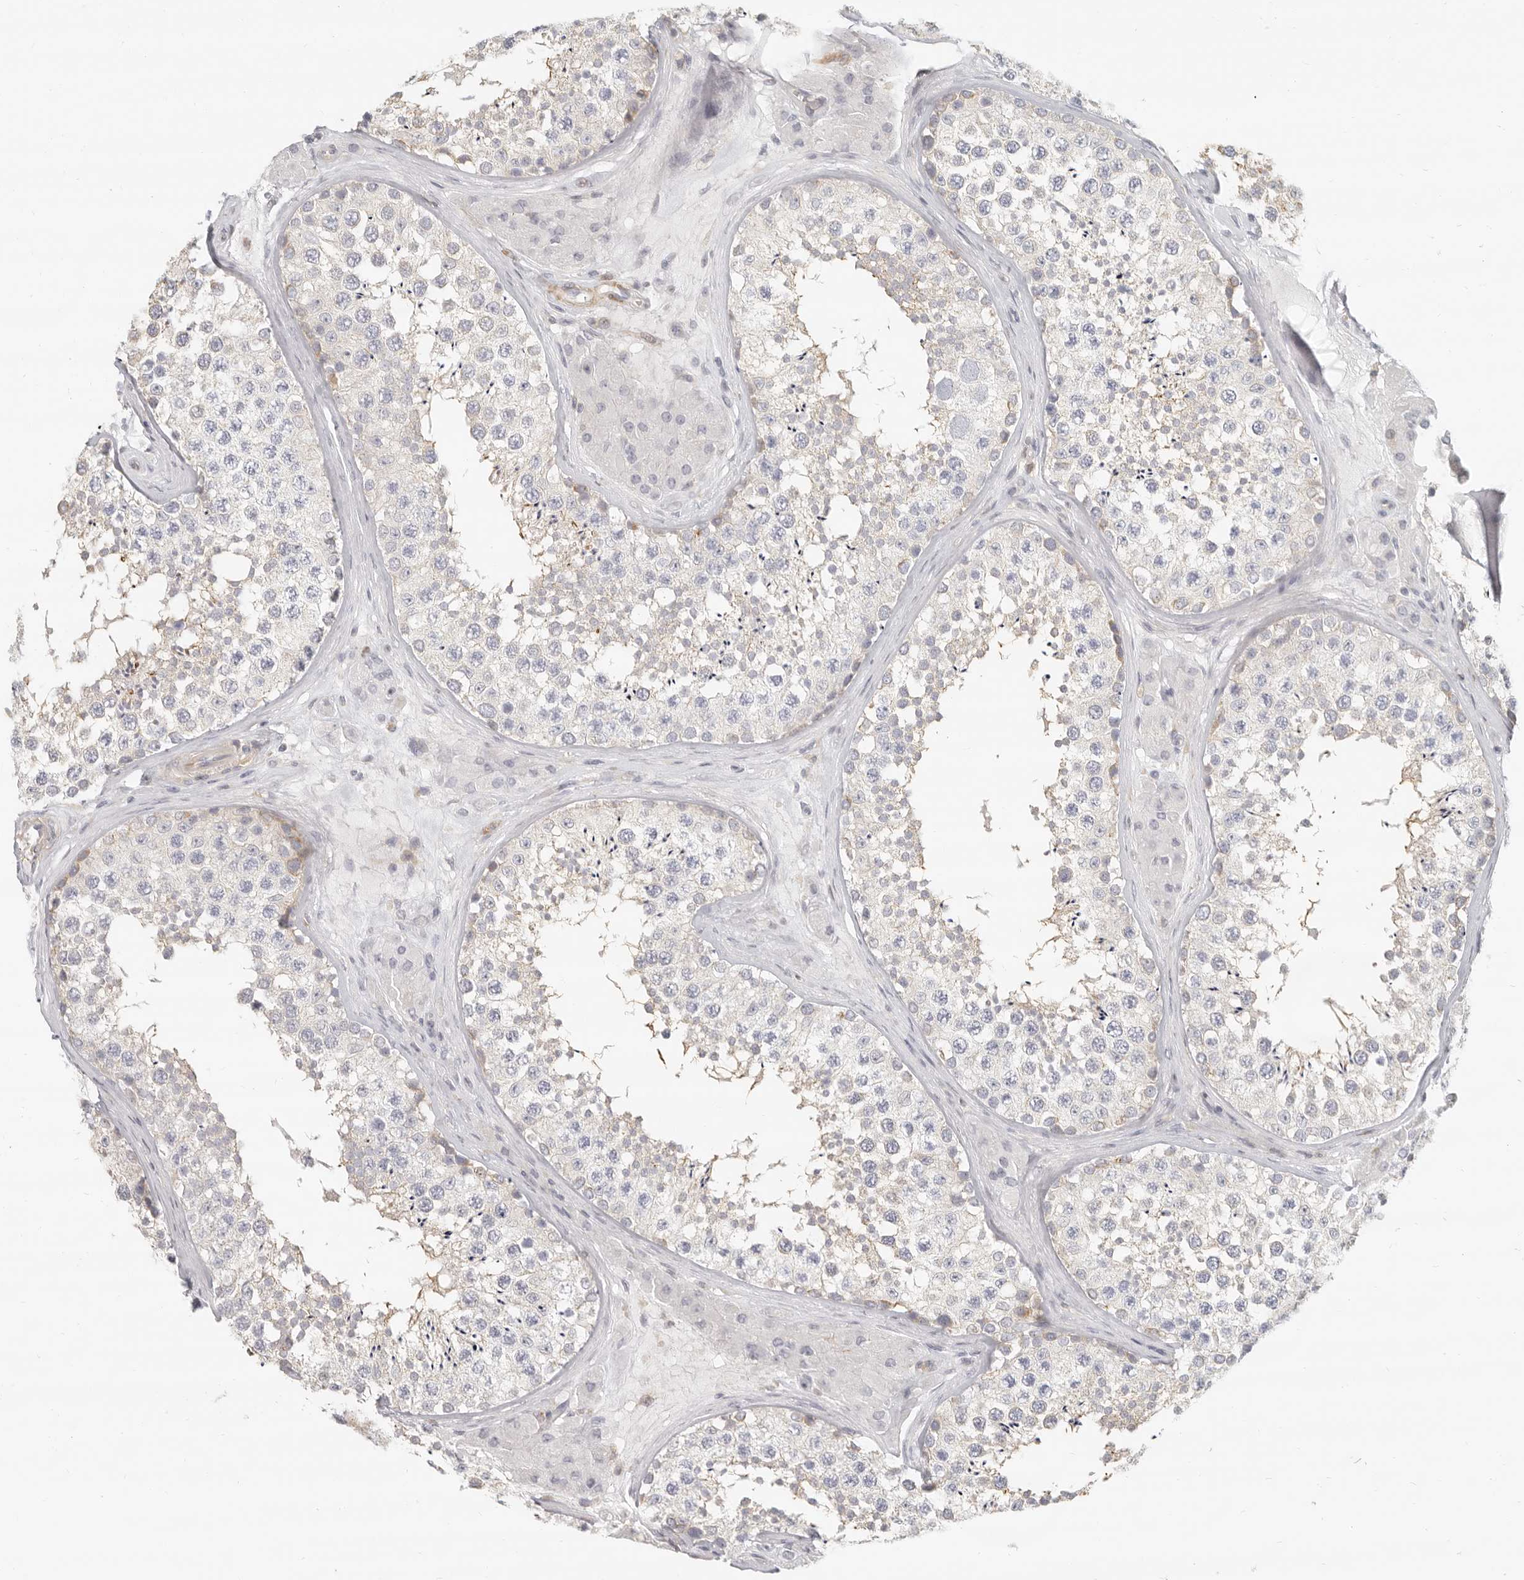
{"staining": {"intensity": "weak", "quantity": "25%-75%", "location": "cytoplasmic/membranous"}, "tissue": "testis", "cell_type": "Cells in seminiferous ducts", "image_type": "normal", "snomed": [{"axis": "morphology", "description": "Normal tissue, NOS"}, {"axis": "topography", "description": "Testis"}], "caption": "Protein staining of benign testis demonstrates weak cytoplasmic/membranous staining in about 25%-75% of cells in seminiferous ducts.", "gene": "NIBAN1", "patient": {"sex": "male", "age": 46}}